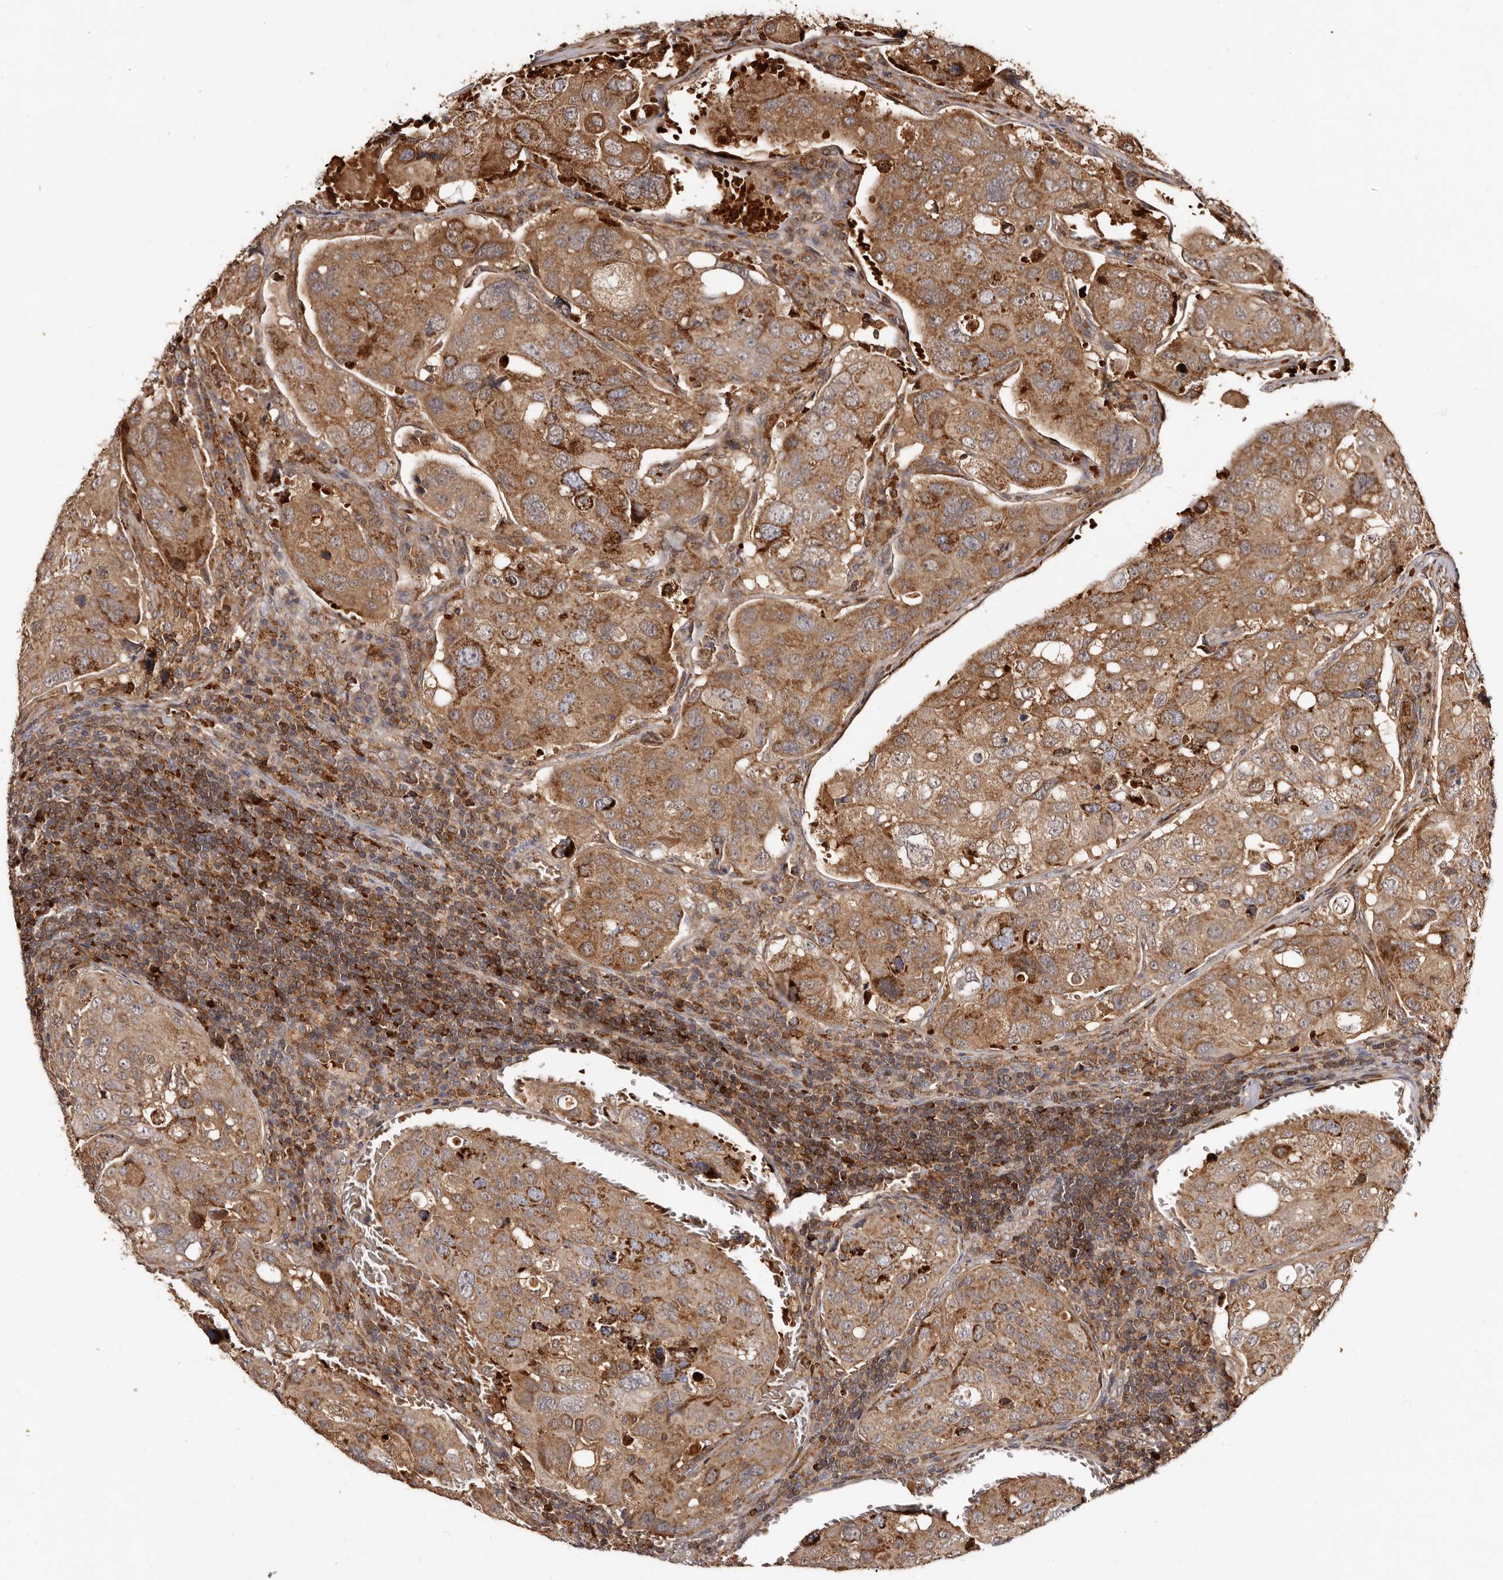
{"staining": {"intensity": "moderate", "quantity": ">75%", "location": "cytoplasmic/membranous"}, "tissue": "urothelial cancer", "cell_type": "Tumor cells", "image_type": "cancer", "snomed": [{"axis": "morphology", "description": "Urothelial carcinoma, High grade"}, {"axis": "topography", "description": "Lymph node"}, {"axis": "topography", "description": "Urinary bladder"}], "caption": "This image demonstrates urothelial cancer stained with IHC to label a protein in brown. The cytoplasmic/membranous of tumor cells show moderate positivity for the protein. Nuclei are counter-stained blue.", "gene": "BAX", "patient": {"sex": "male", "age": 51}}